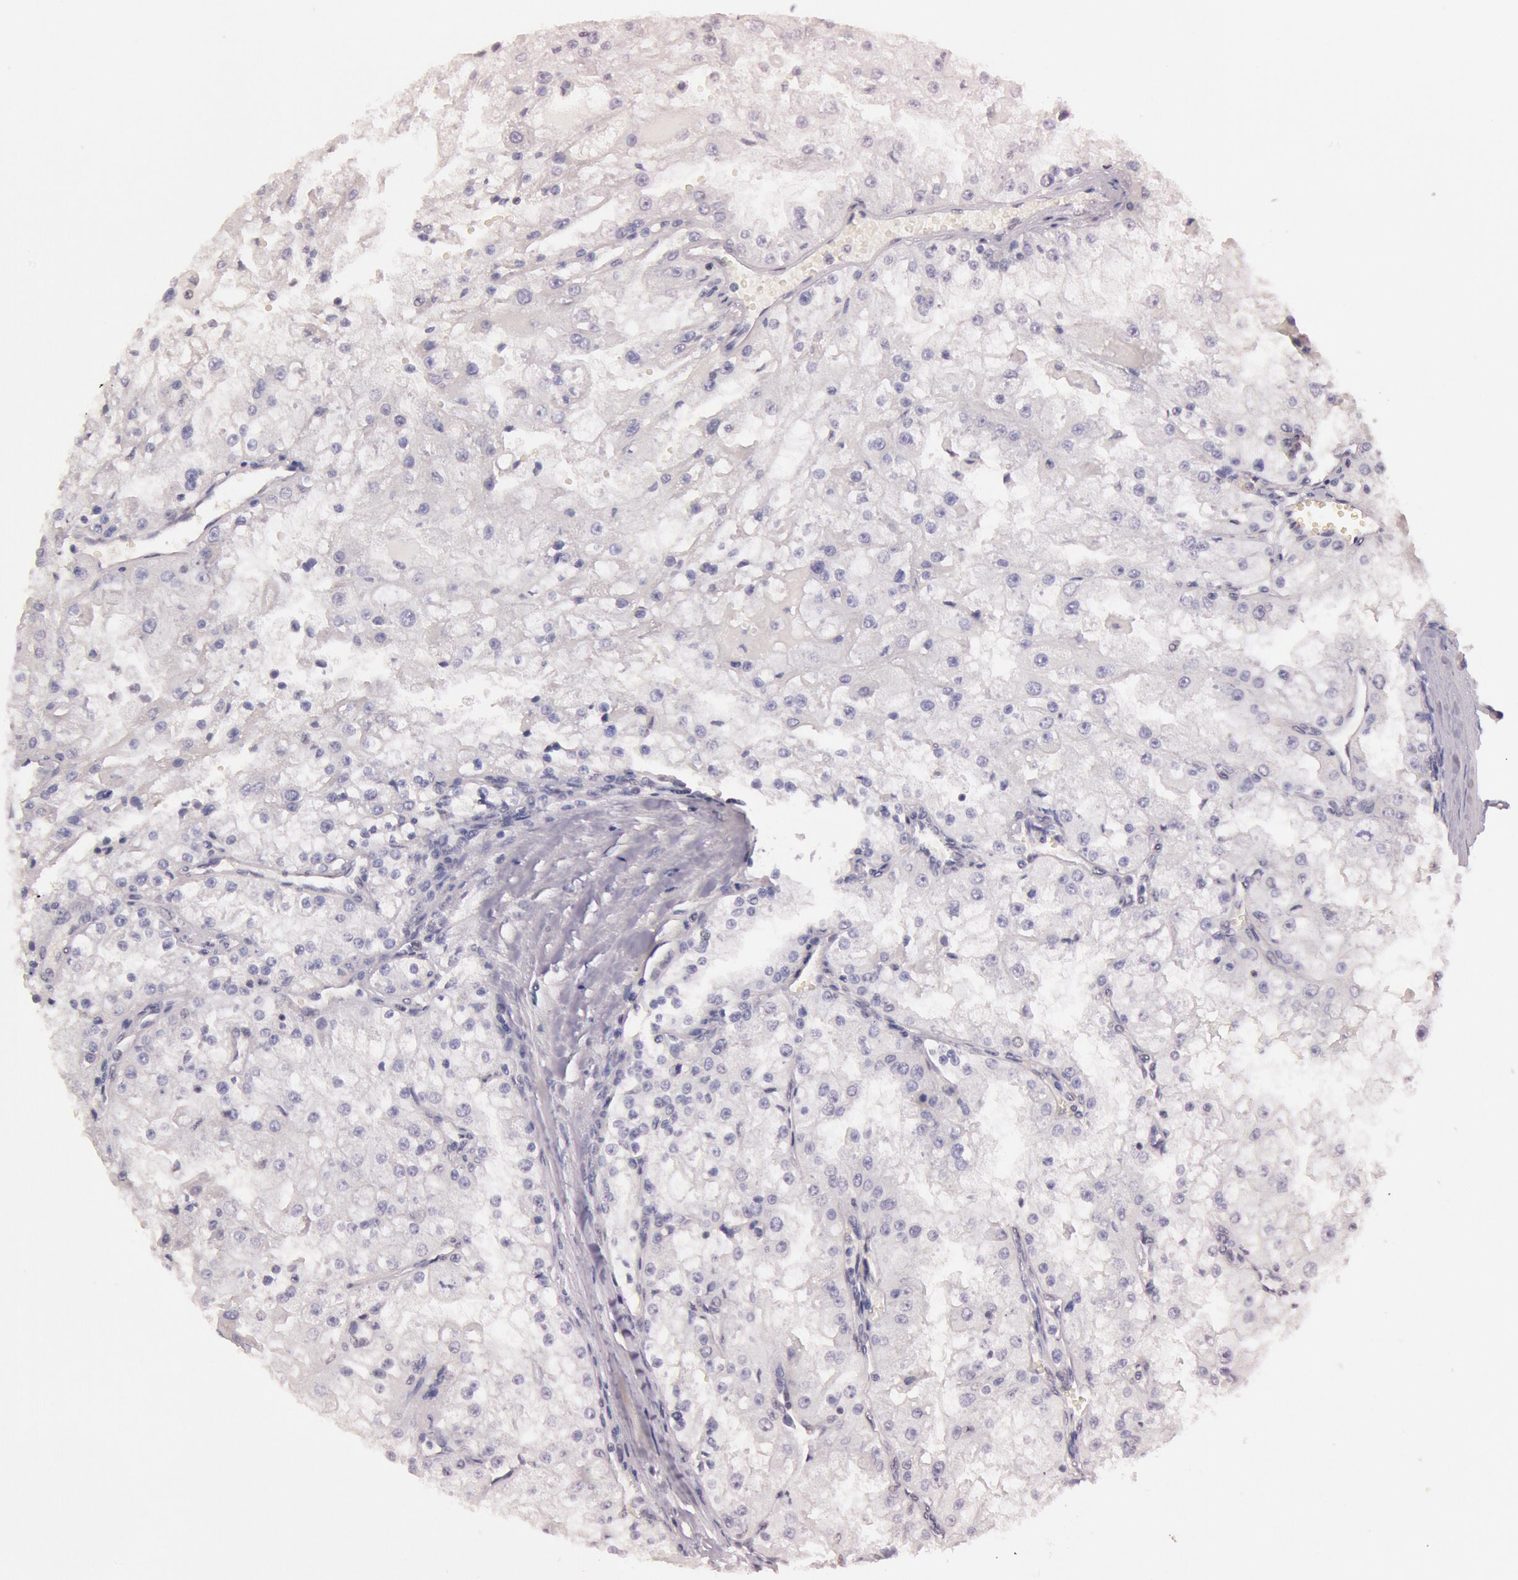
{"staining": {"intensity": "negative", "quantity": "none", "location": "none"}, "tissue": "renal cancer", "cell_type": "Tumor cells", "image_type": "cancer", "snomed": [{"axis": "morphology", "description": "Adenocarcinoma, NOS"}, {"axis": "topography", "description": "Kidney"}], "caption": "DAB (3,3'-diaminobenzidine) immunohistochemical staining of human renal cancer displays no significant expression in tumor cells.", "gene": "TASL", "patient": {"sex": "female", "age": 74}}